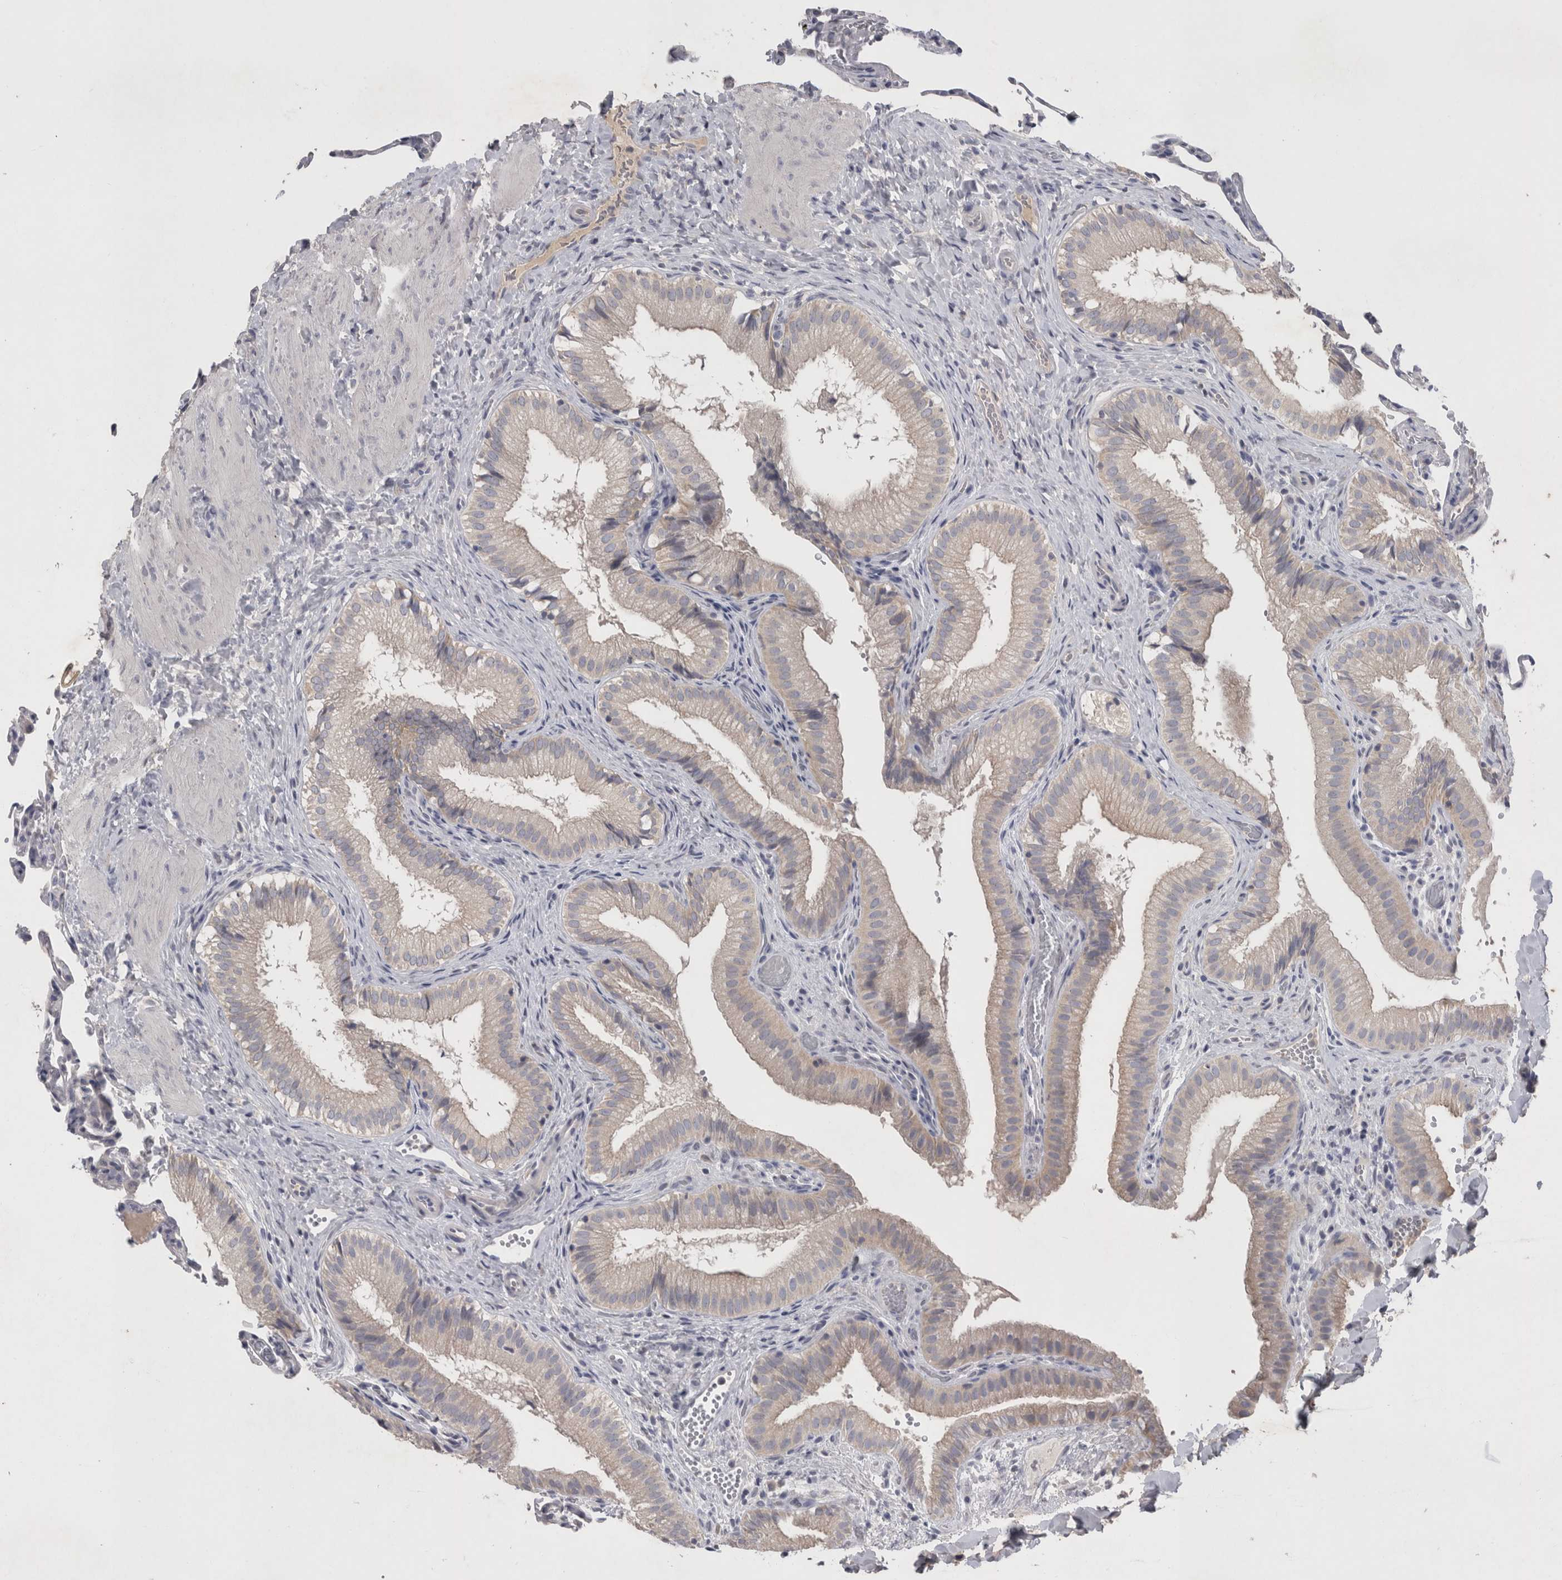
{"staining": {"intensity": "moderate", "quantity": "<25%", "location": "cytoplasmic/membranous"}, "tissue": "gallbladder", "cell_type": "Glandular cells", "image_type": "normal", "snomed": [{"axis": "morphology", "description": "Normal tissue, NOS"}, {"axis": "topography", "description": "Gallbladder"}], "caption": "This is a photomicrograph of immunohistochemistry staining of unremarkable gallbladder, which shows moderate expression in the cytoplasmic/membranous of glandular cells.", "gene": "SLC22A11", "patient": {"sex": "female", "age": 30}}